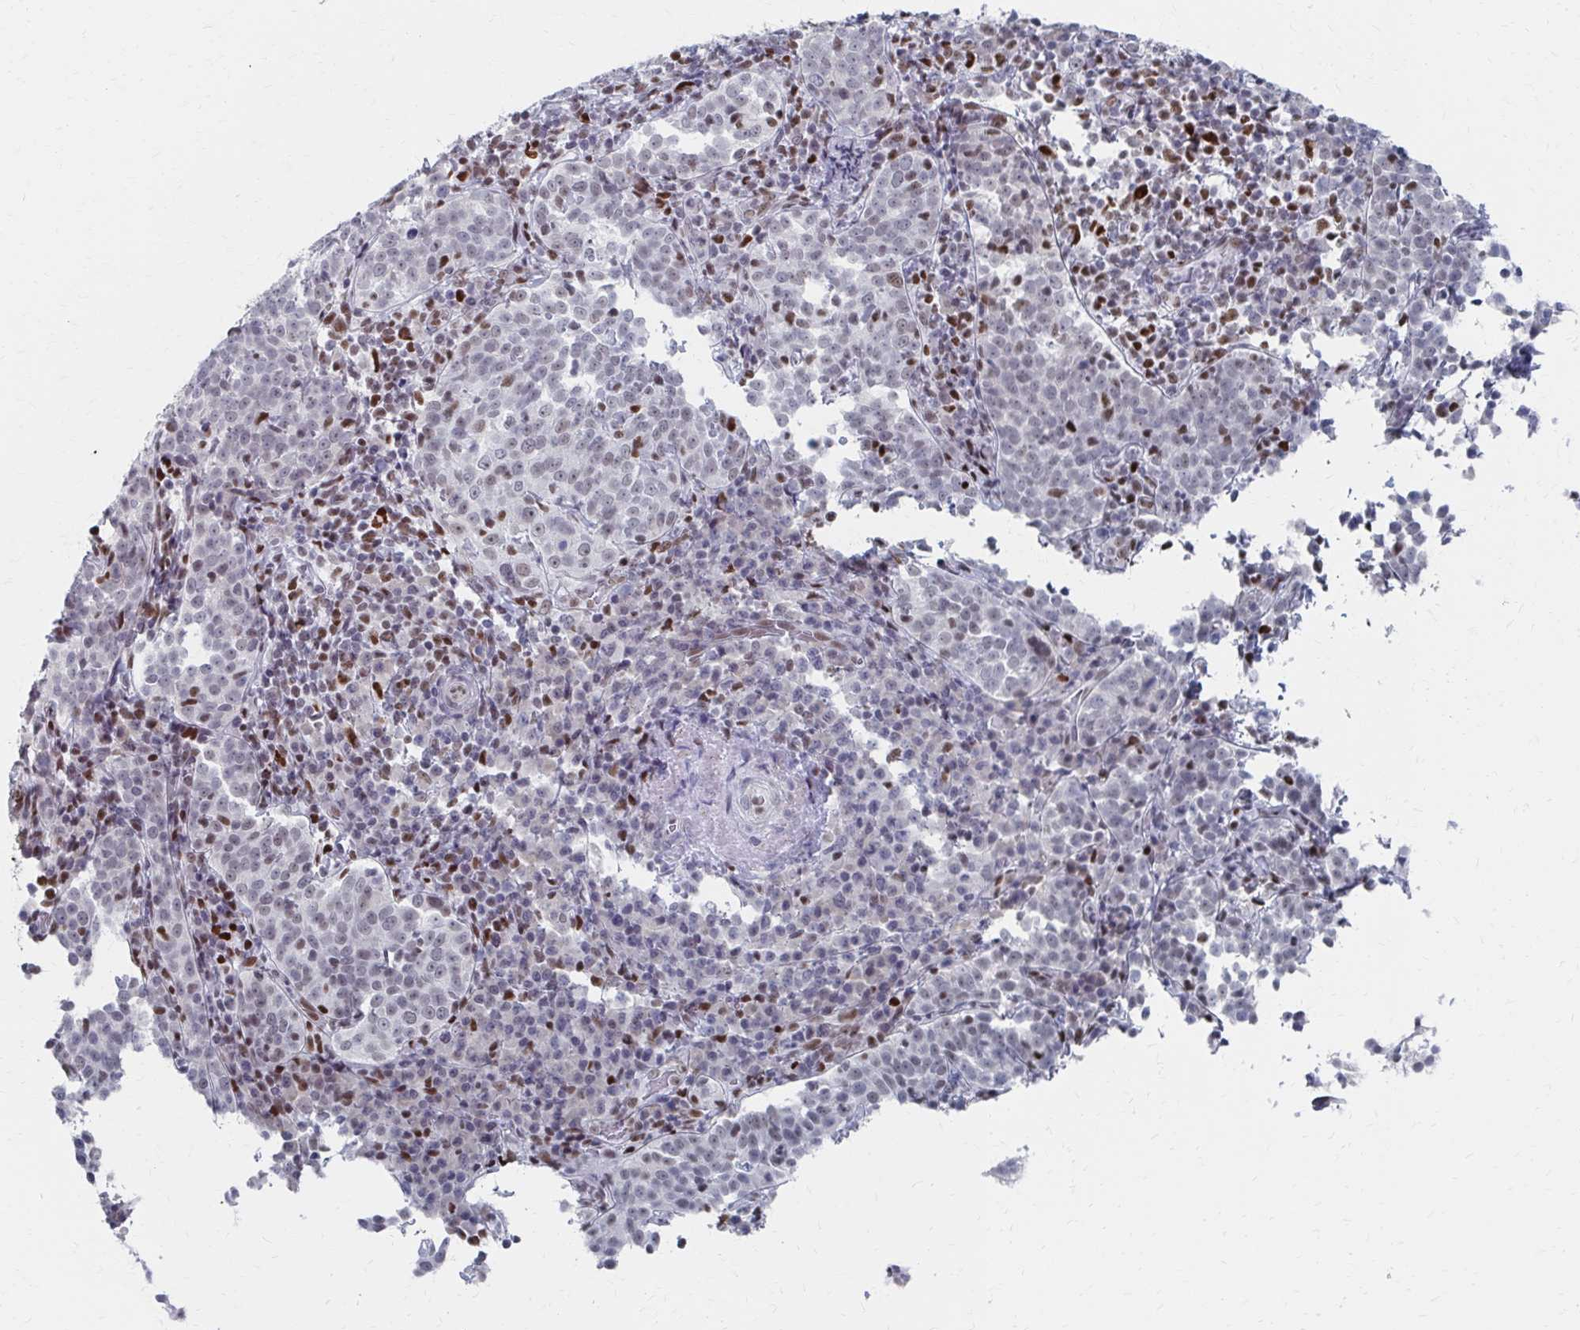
{"staining": {"intensity": "weak", "quantity": "25%-75%", "location": "nuclear"}, "tissue": "cervical cancer", "cell_type": "Tumor cells", "image_type": "cancer", "snomed": [{"axis": "morphology", "description": "Squamous cell carcinoma, NOS"}, {"axis": "topography", "description": "Cervix"}], "caption": "This photomicrograph demonstrates immunohistochemistry (IHC) staining of human cervical cancer (squamous cell carcinoma), with low weak nuclear staining in about 25%-75% of tumor cells.", "gene": "CDIN1", "patient": {"sex": "female", "age": 75}}